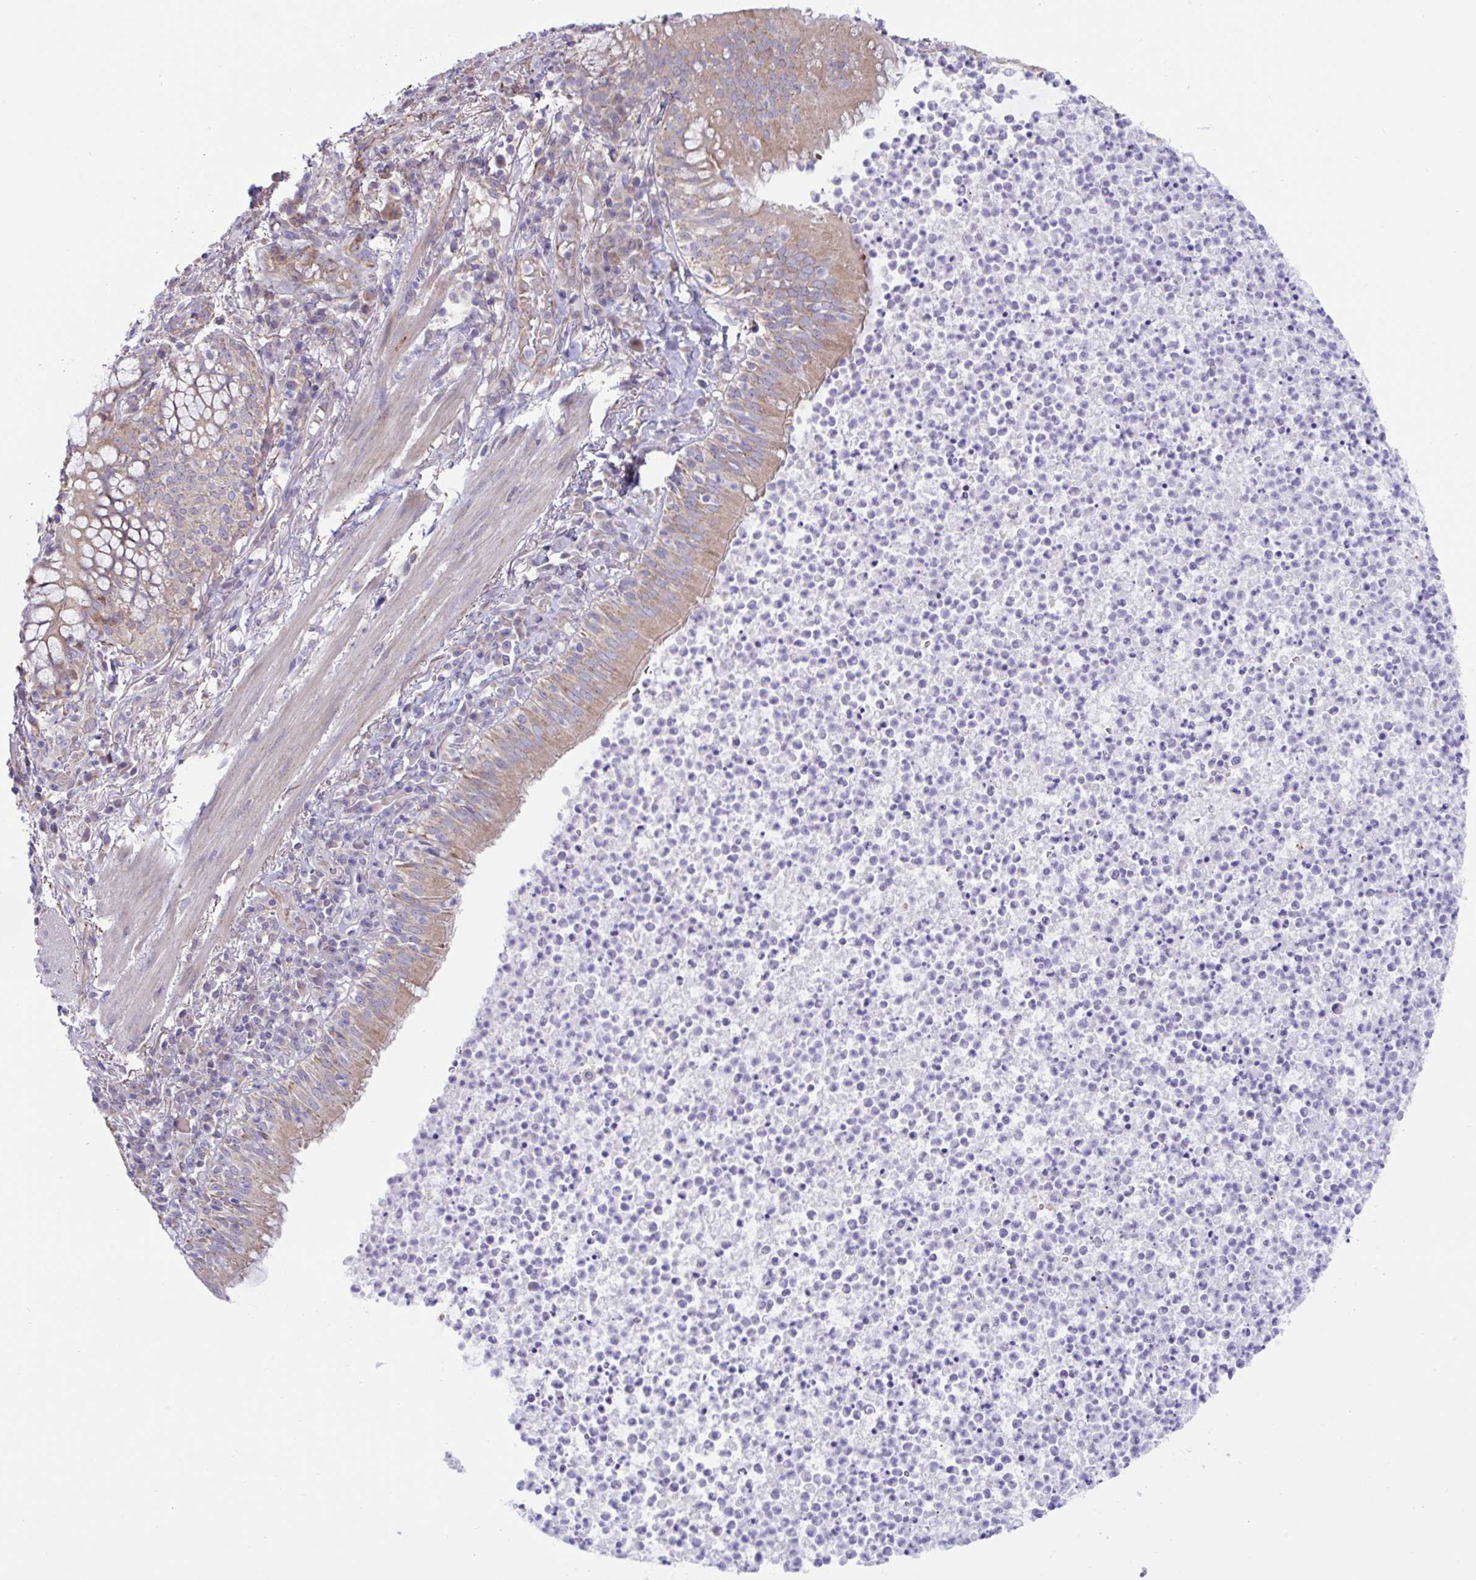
{"staining": {"intensity": "weak", "quantity": ">75%", "location": "cytoplasmic/membranous"}, "tissue": "bronchus", "cell_type": "Respiratory epithelial cells", "image_type": "normal", "snomed": [{"axis": "morphology", "description": "Normal tissue, NOS"}, {"axis": "topography", "description": "Lymph node"}, {"axis": "topography", "description": "Bronchus"}], "caption": "Bronchus stained with DAB (3,3'-diaminobenzidine) immunohistochemistry (IHC) reveals low levels of weak cytoplasmic/membranous staining in about >75% of respiratory epithelial cells.", "gene": "IL37", "patient": {"sex": "male", "age": 56}}